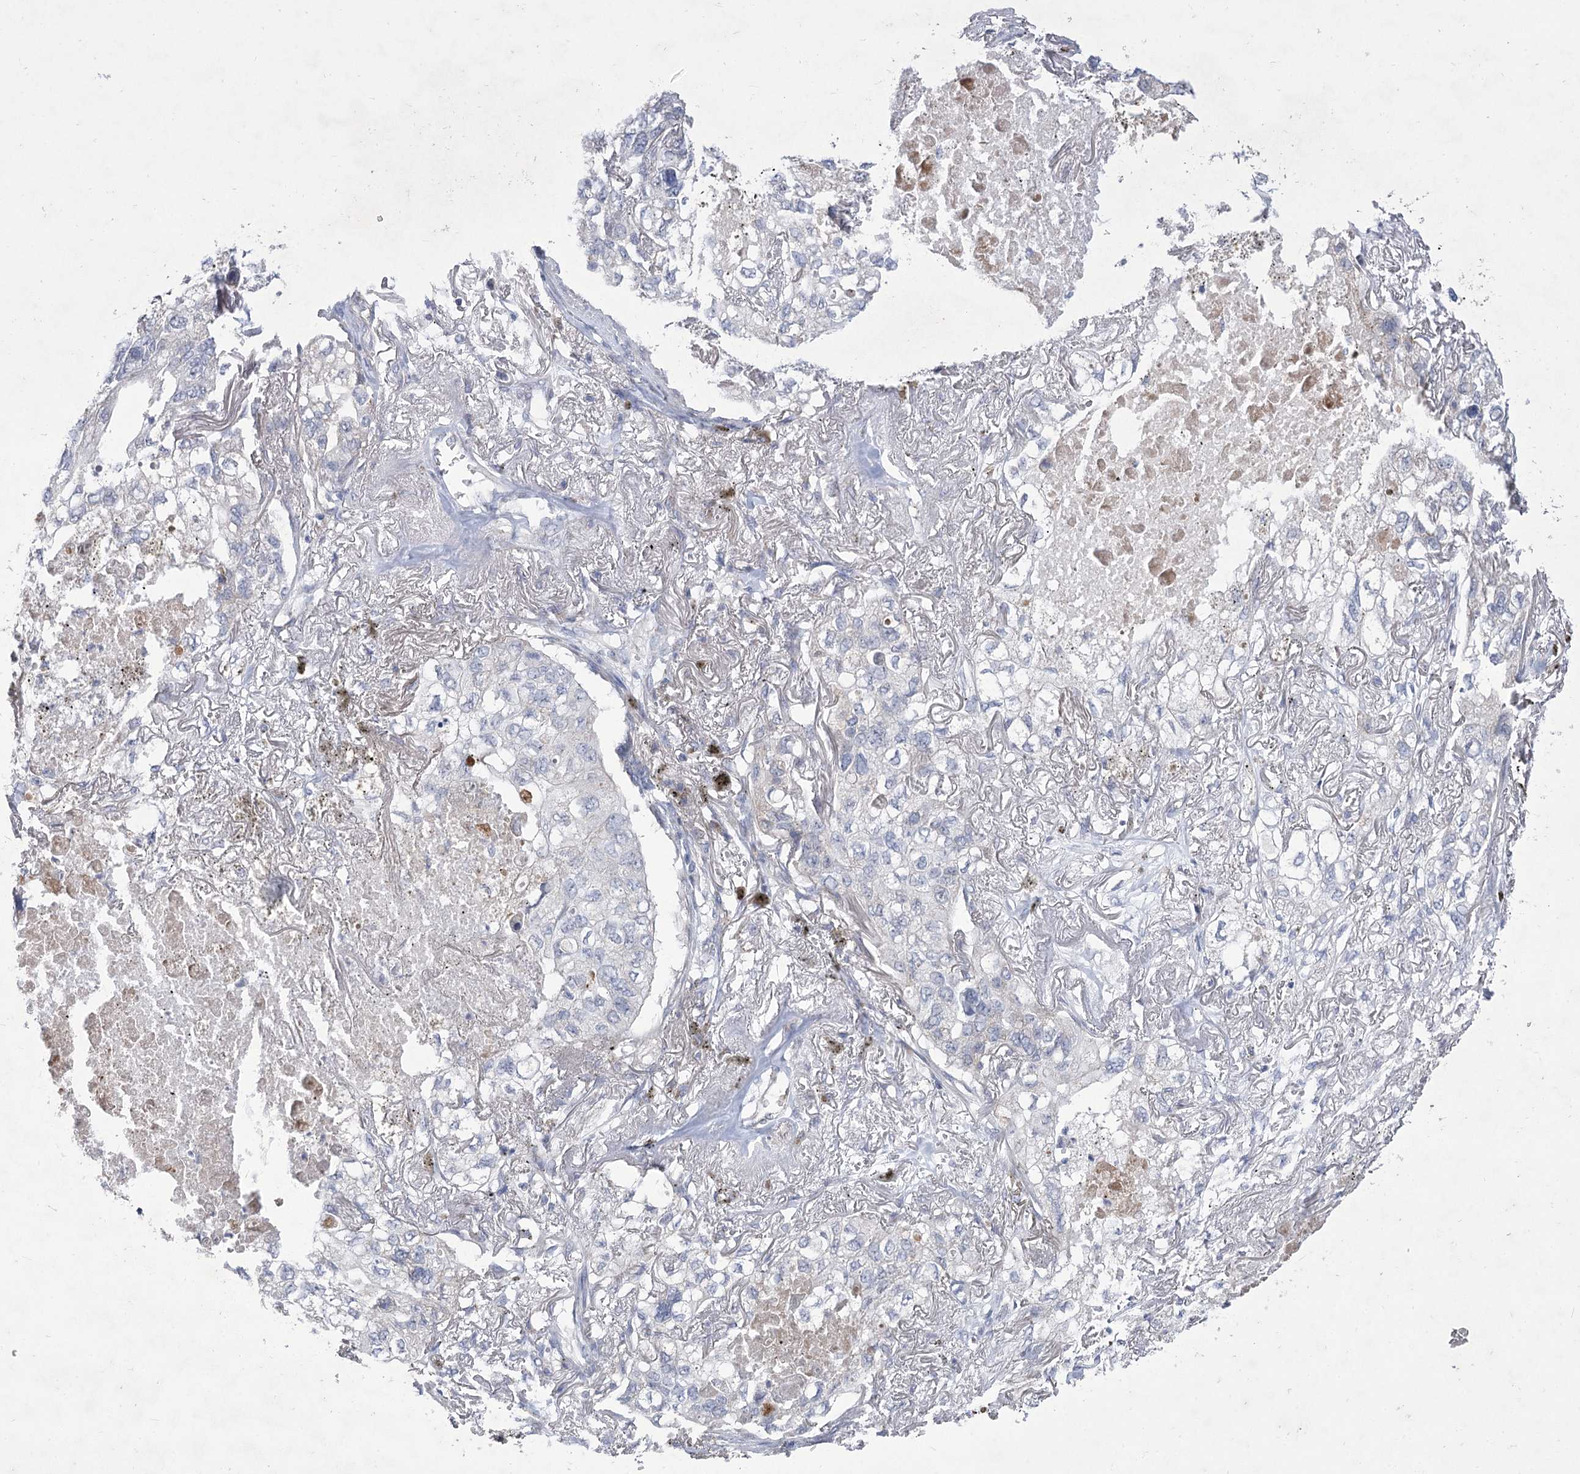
{"staining": {"intensity": "negative", "quantity": "none", "location": "none"}, "tissue": "lung cancer", "cell_type": "Tumor cells", "image_type": "cancer", "snomed": [{"axis": "morphology", "description": "Adenocarcinoma, NOS"}, {"axis": "topography", "description": "Lung"}], "caption": "IHC image of adenocarcinoma (lung) stained for a protein (brown), which displays no expression in tumor cells.", "gene": "PDHB", "patient": {"sex": "male", "age": 65}}